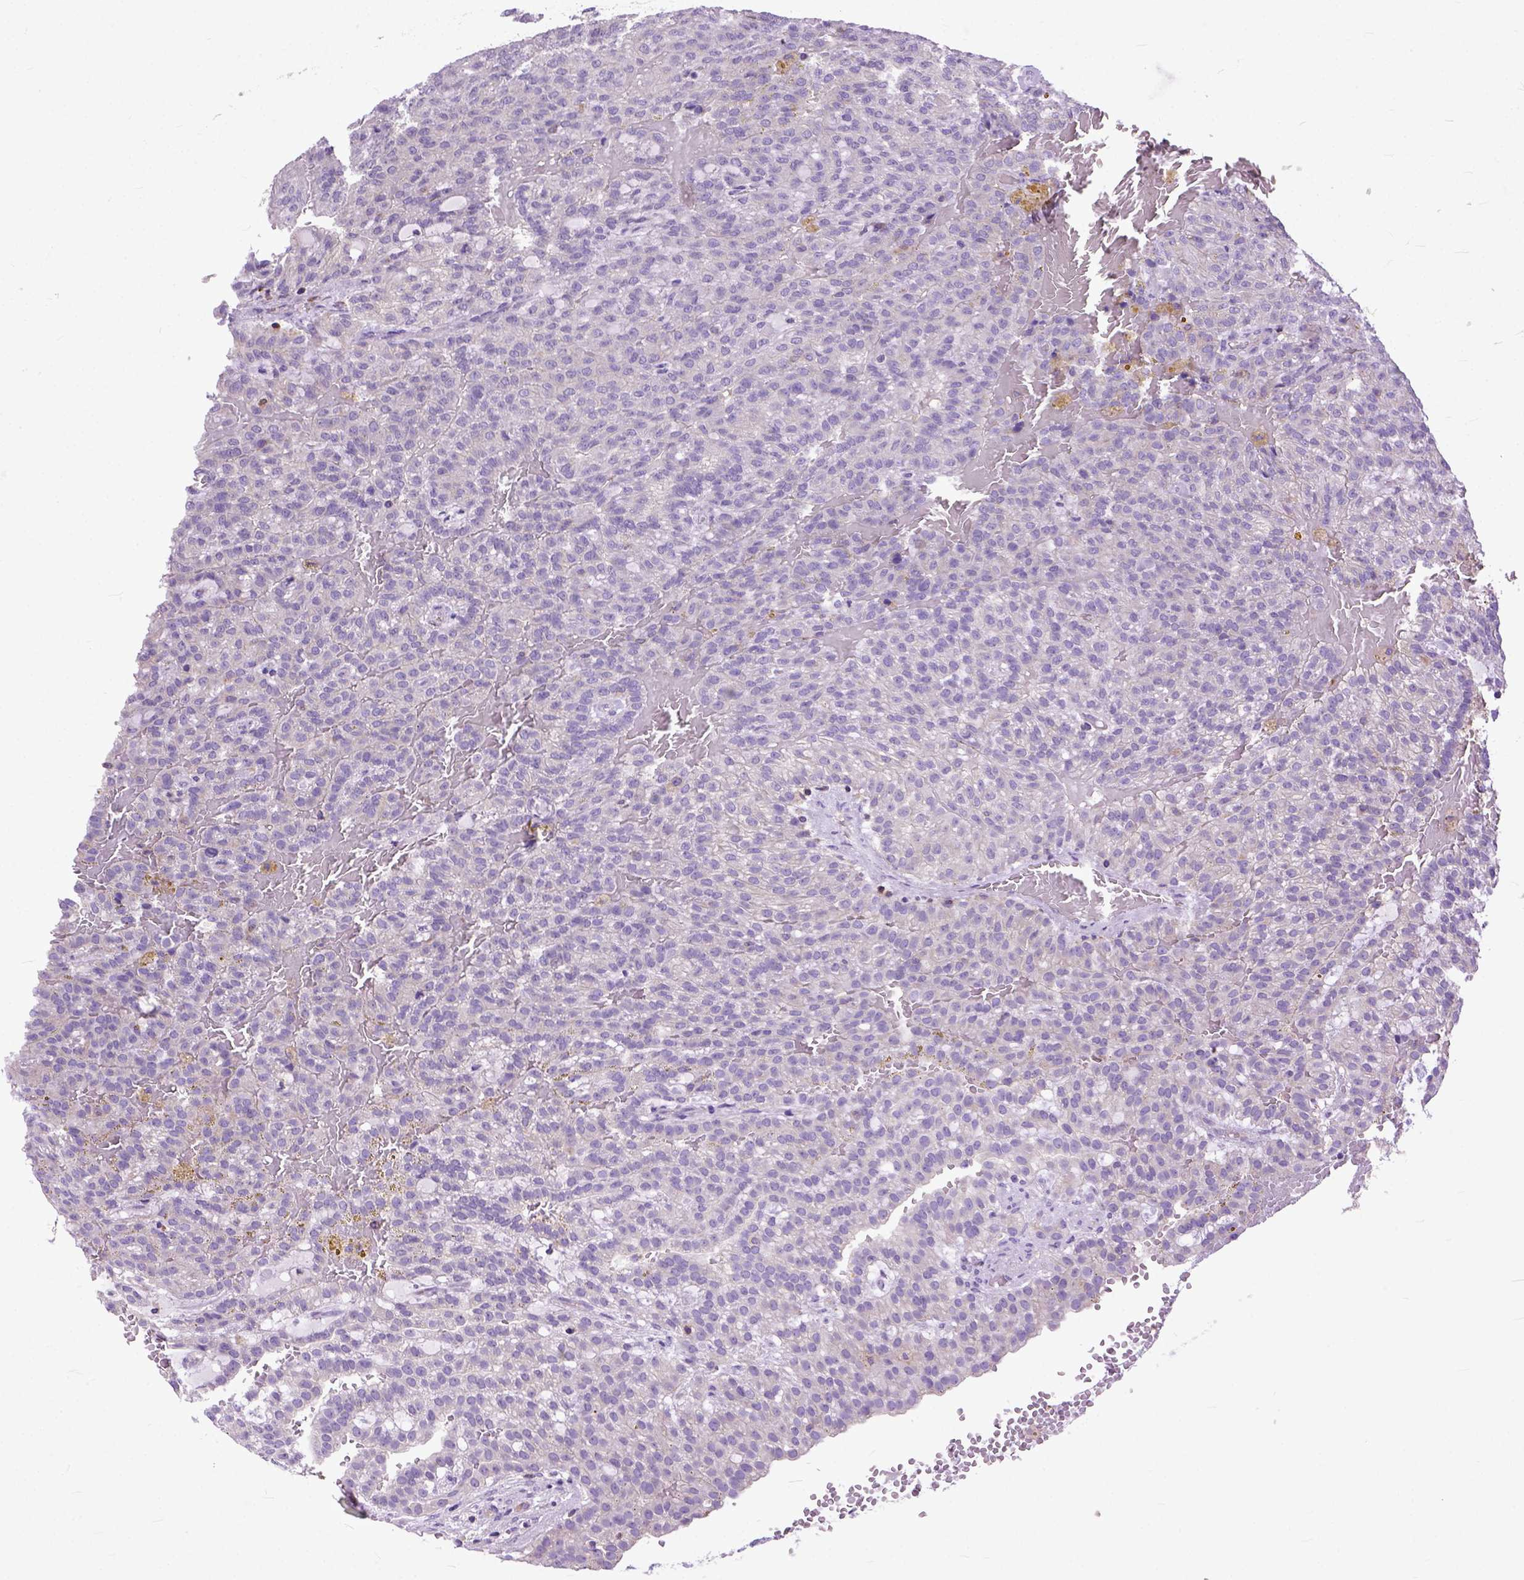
{"staining": {"intensity": "negative", "quantity": "none", "location": "none"}, "tissue": "renal cancer", "cell_type": "Tumor cells", "image_type": "cancer", "snomed": [{"axis": "morphology", "description": "Adenocarcinoma, NOS"}, {"axis": "topography", "description": "Kidney"}], "caption": "DAB (3,3'-diaminobenzidine) immunohistochemical staining of renal adenocarcinoma demonstrates no significant expression in tumor cells.", "gene": "NAMPT", "patient": {"sex": "male", "age": 63}}